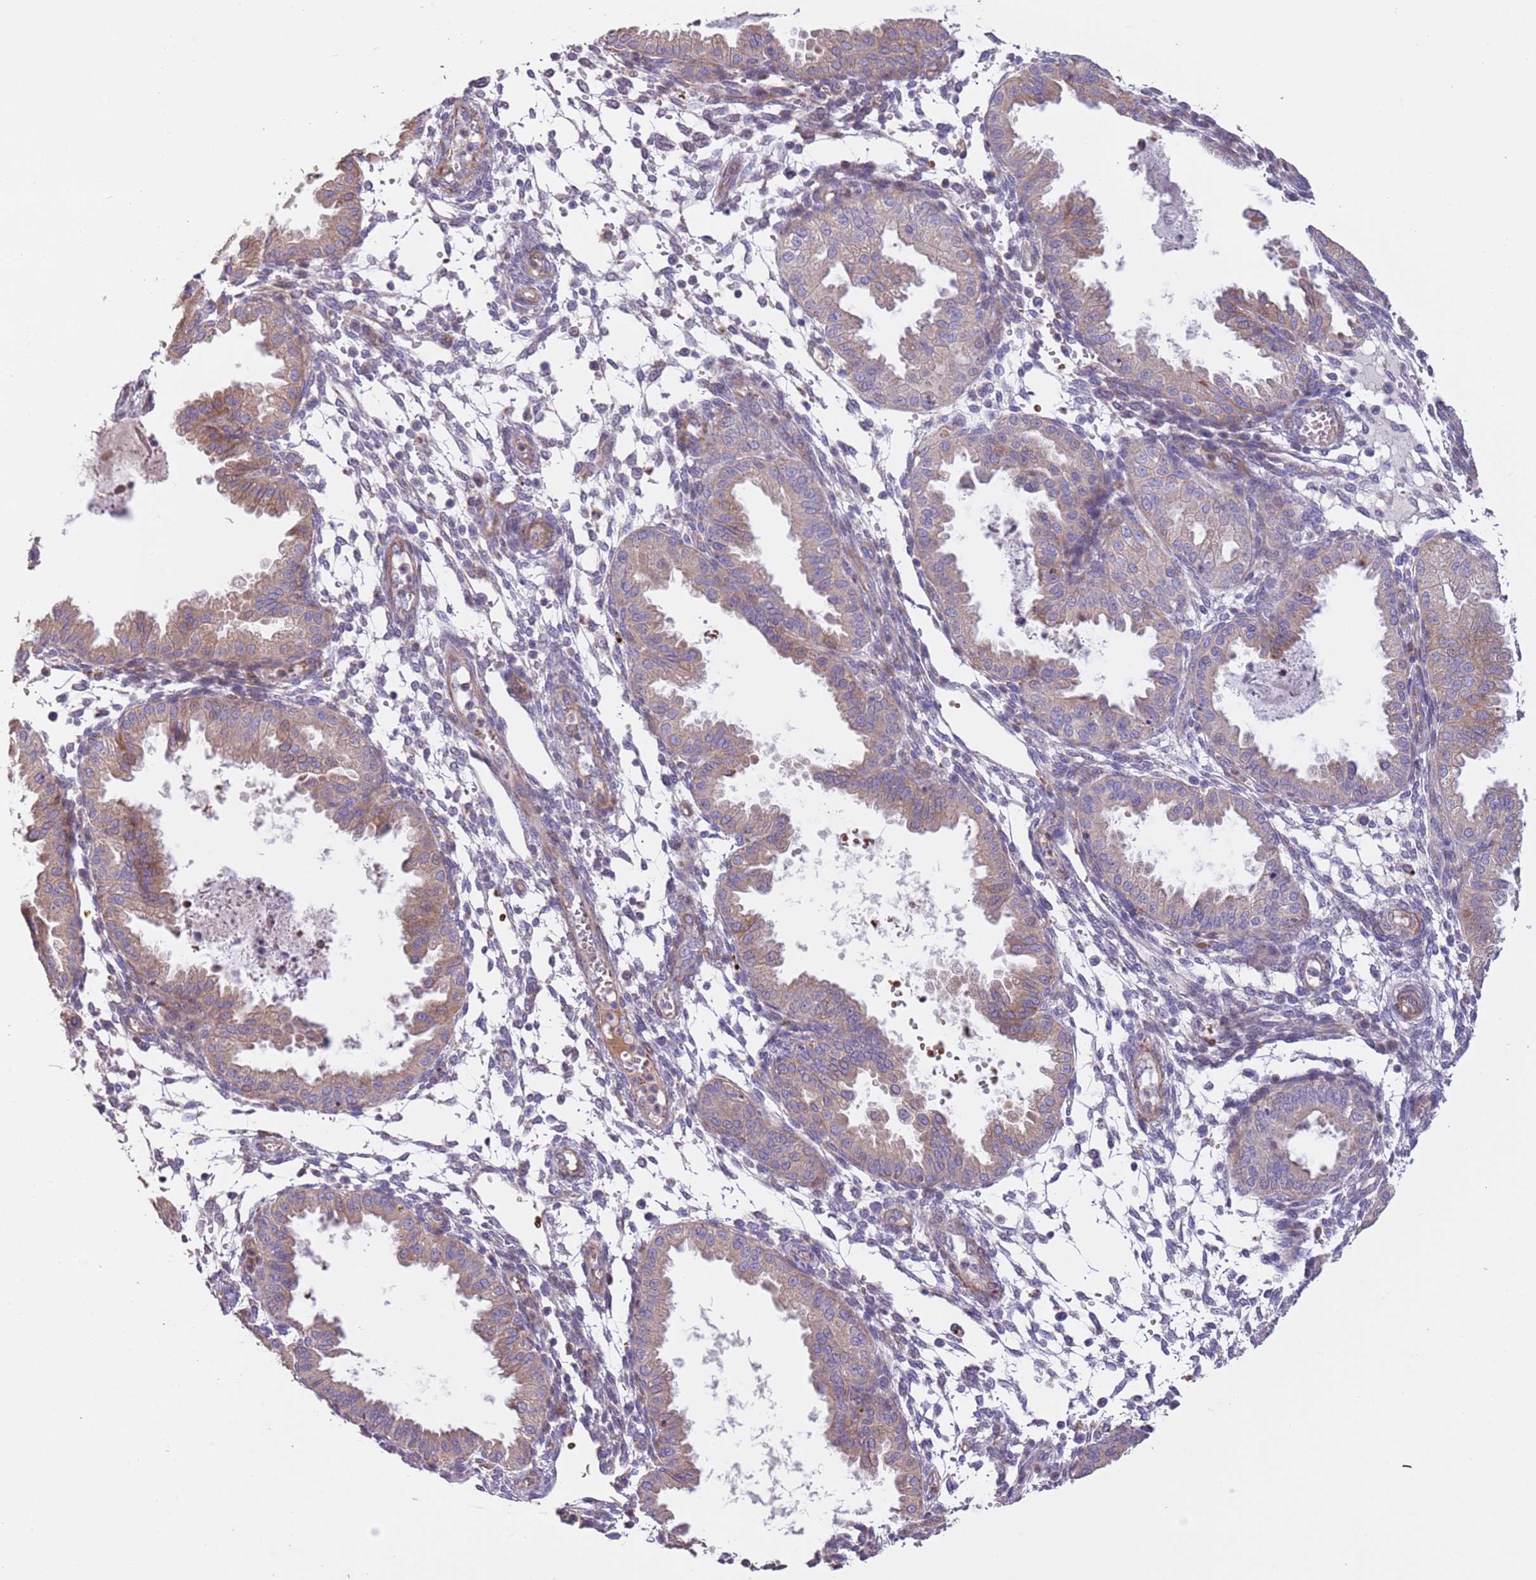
{"staining": {"intensity": "negative", "quantity": "none", "location": "none"}, "tissue": "endometrium", "cell_type": "Cells in endometrial stroma", "image_type": "normal", "snomed": [{"axis": "morphology", "description": "Normal tissue, NOS"}, {"axis": "topography", "description": "Endometrium"}], "caption": "Endometrium was stained to show a protein in brown. There is no significant expression in cells in endometrial stroma. (DAB (3,3'-diaminobenzidine) immunohistochemistry, high magnification).", "gene": "PIGA", "patient": {"sex": "female", "age": 33}}